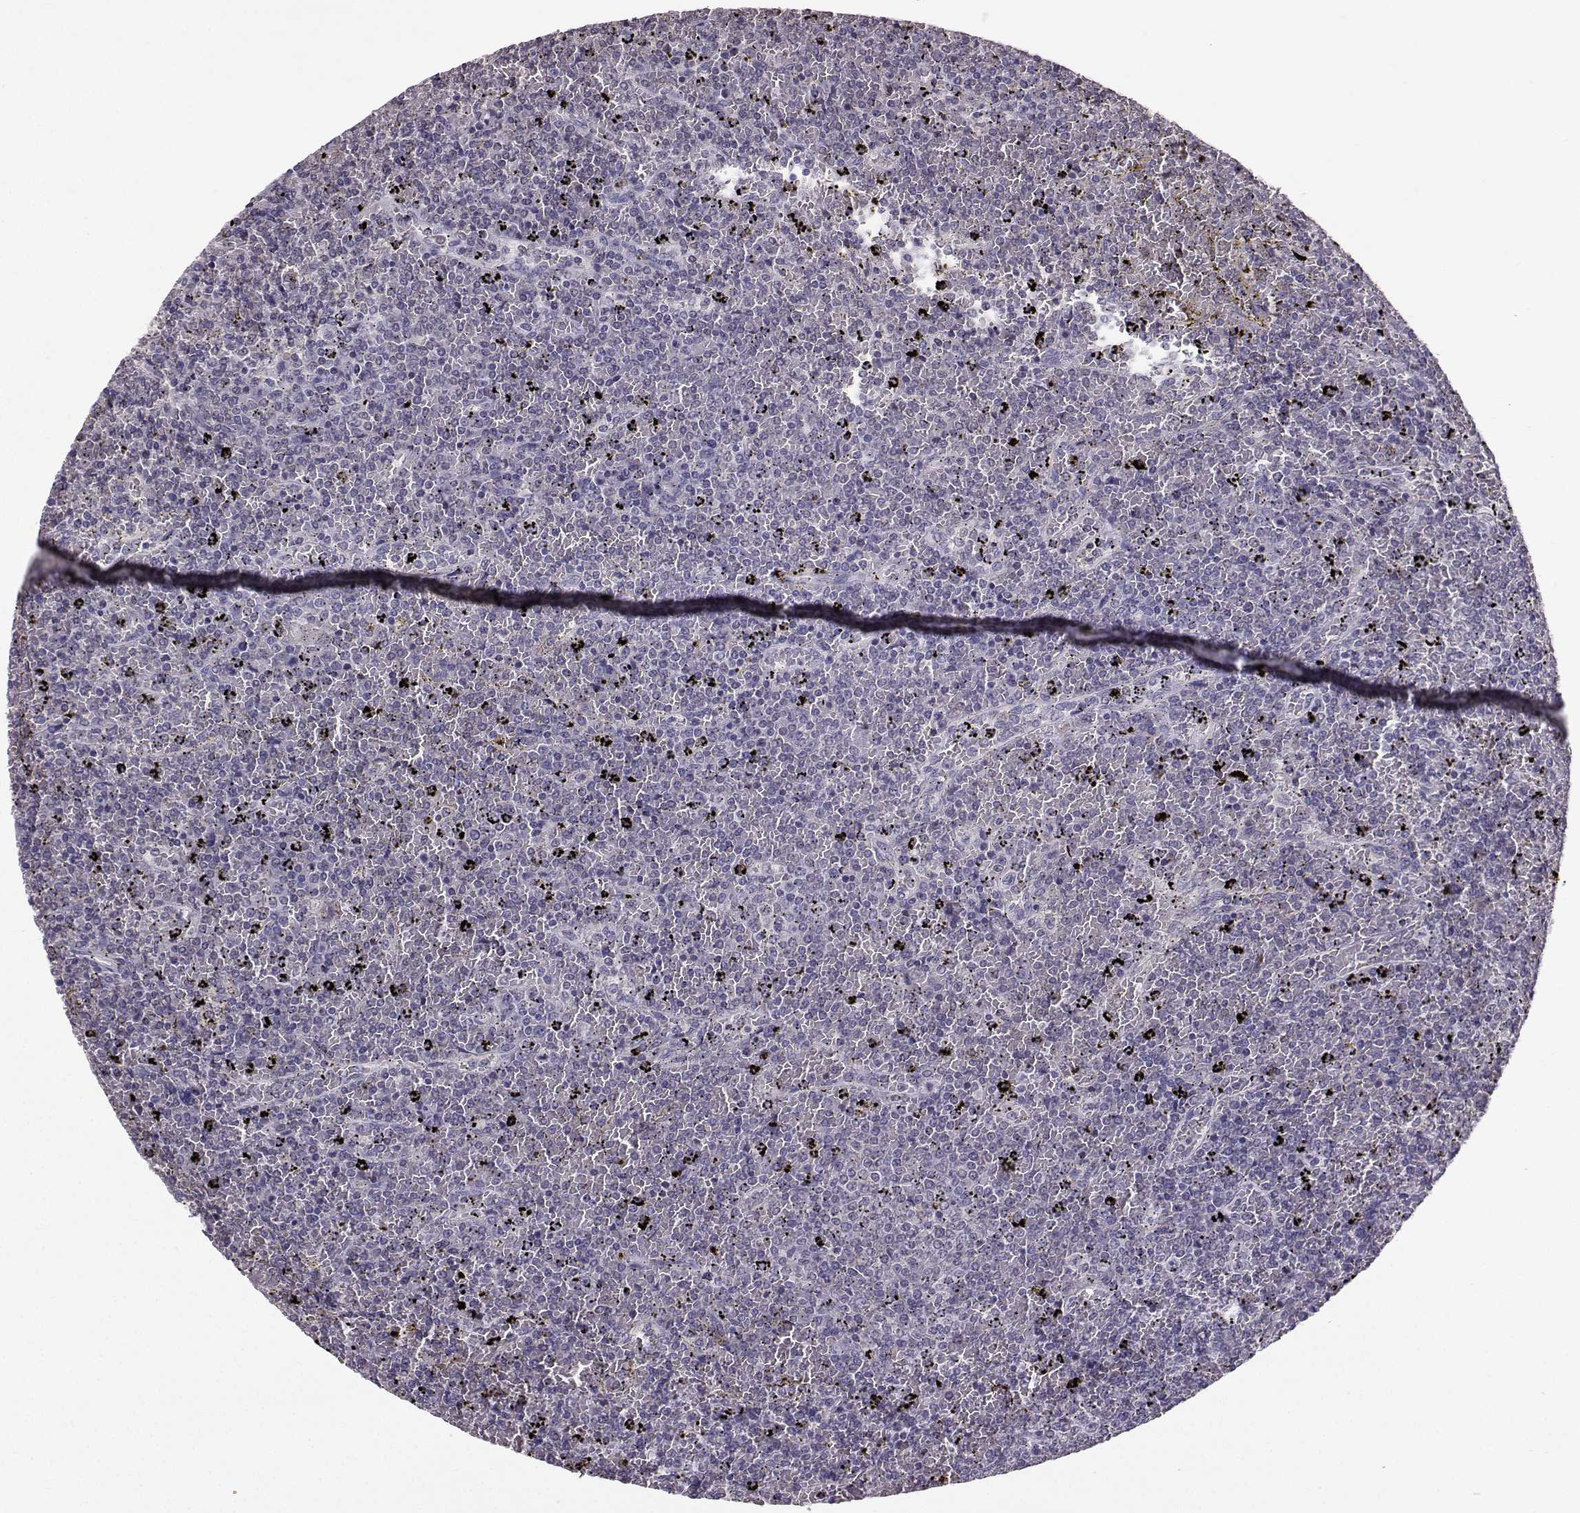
{"staining": {"intensity": "negative", "quantity": "none", "location": "none"}, "tissue": "lymphoma", "cell_type": "Tumor cells", "image_type": "cancer", "snomed": [{"axis": "morphology", "description": "Malignant lymphoma, non-Hodgkin's type, Low grade"}, {"axis": "topography", "description": "Spleen"}], "caption": "DAB (3,3'-diaminobenzidine) immunohistochemical staining of human malignant lymphoma, non-Hodgkin's type (low-grade) reveals no significant expression in tumor cells. (DAB immunohistochemistry (IHC) visualized using brightfield microscopy, high magnification).", "gene": "TSPYL5", "patient": {"sex": "female", "age": 77}}